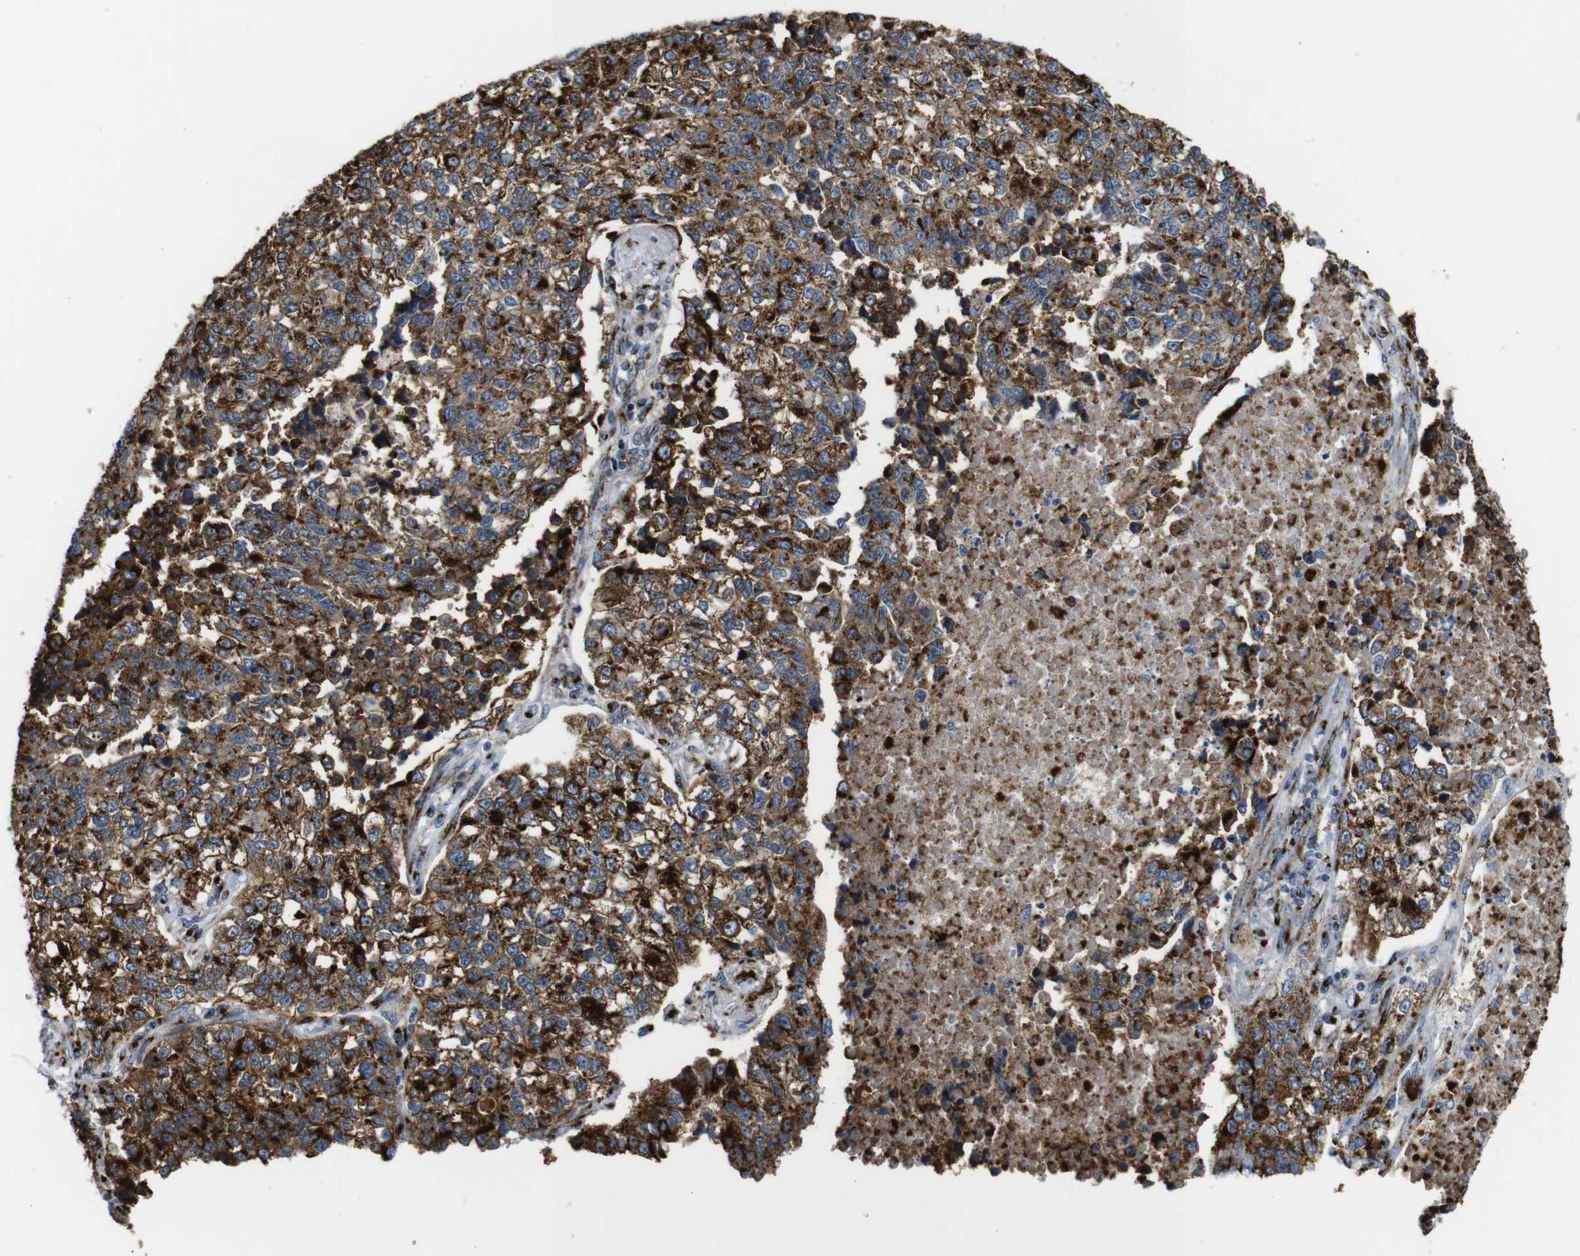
{"staining": {"intensity": "strong", "quantity": ">75%", "location": "cytoplasmic/membranous"}, "tissue": "lung cancer", "cell_type": "Tumor cells", "image_type": "cancer", "snomed": [{"axis": "morphology", "description": "Adenocarcinoma, NOS"}, {"axis": "topography", "description": "Lung"}], "caption": "Protein staining reveals strong cytoplasmic/membranous expression in about >75% of tumor cells in adenocarcinoma (lung).", "gene": "TGOLN2", "patient": {"sex": "male", "age": 49}}